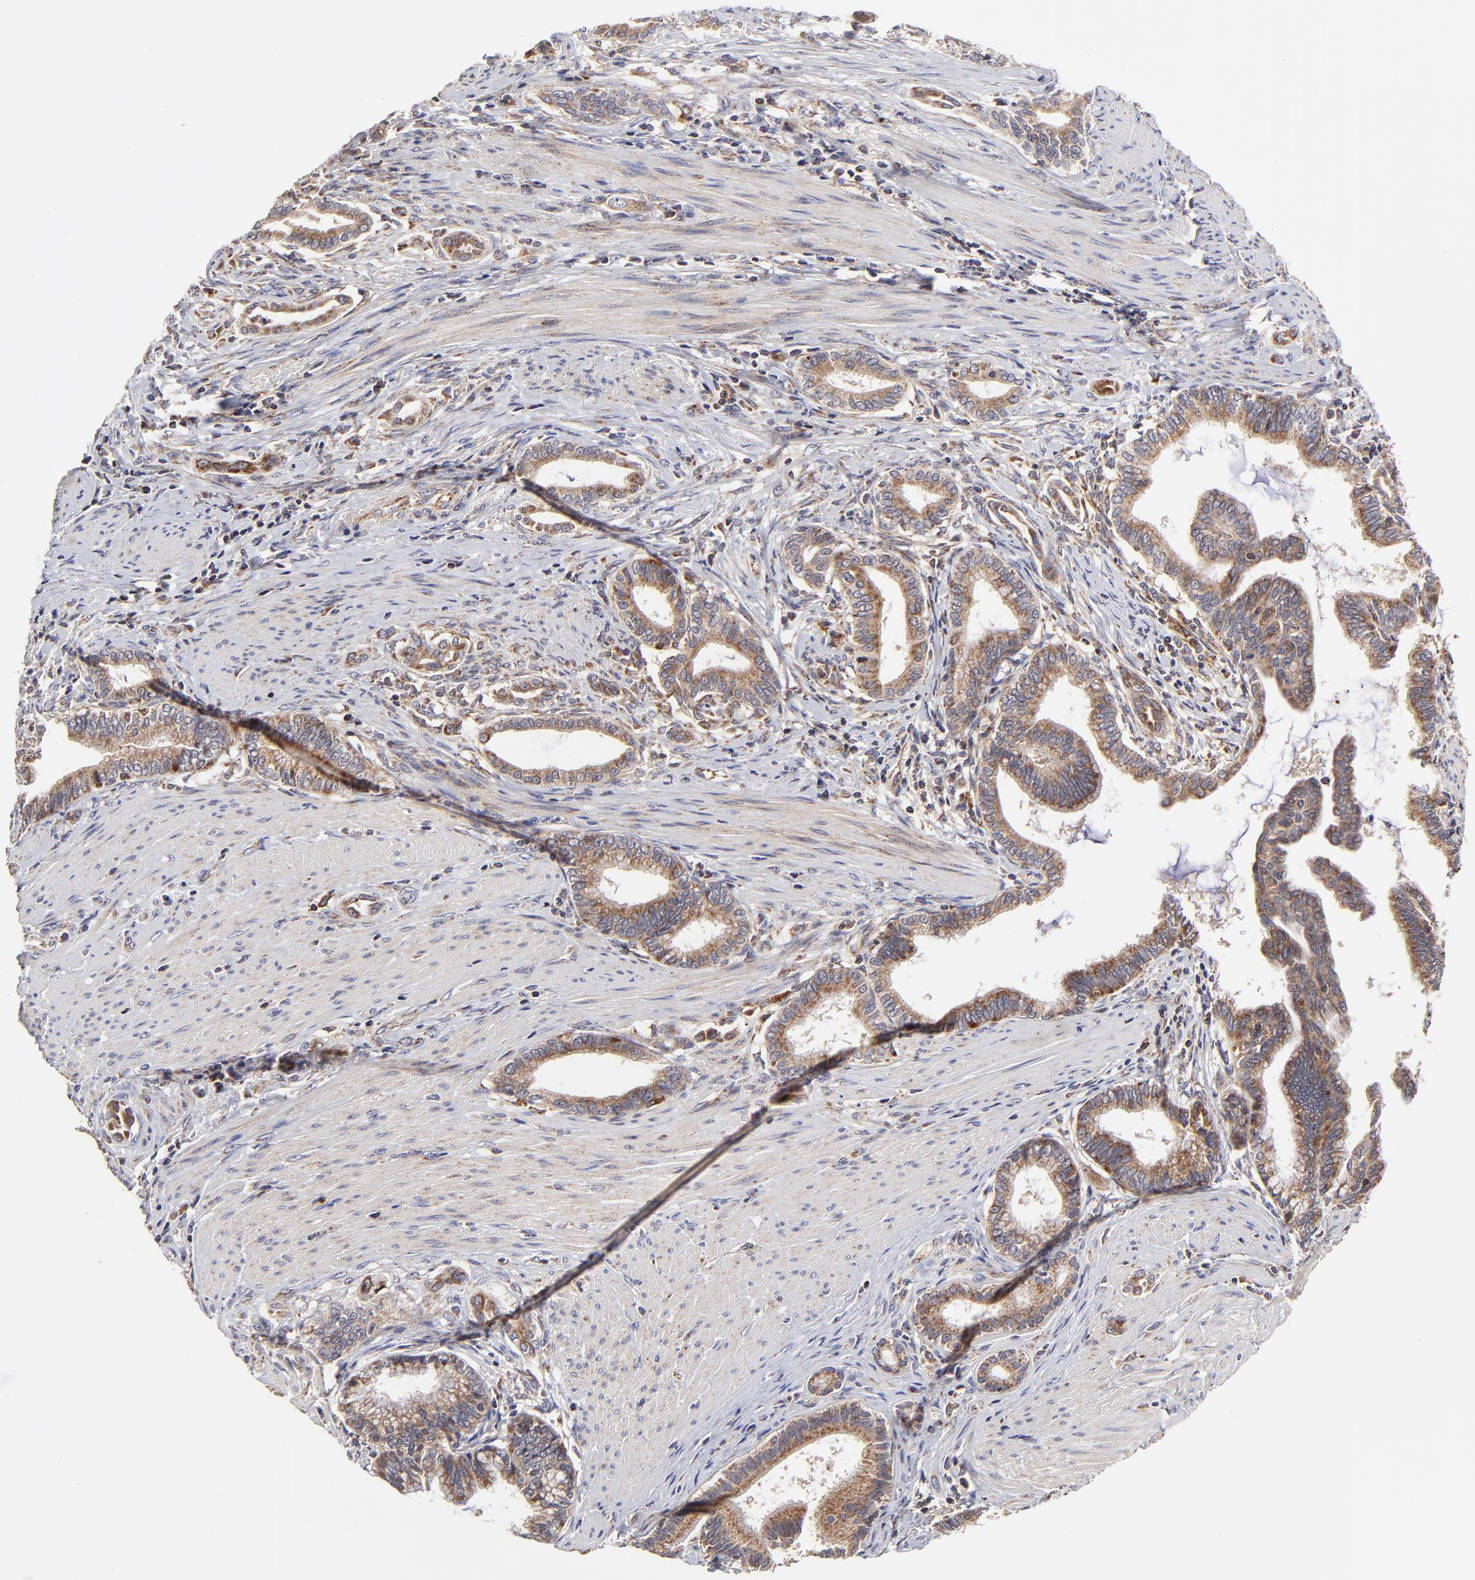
{"staining": {"intensity": "moderate", "quantity": ">75%", "location": "cytoplasmic/membranous"}, "tissue": "pancreatic cancer", "cell_type": "Tumor cells", "image_type": "cancer", "snomed": [{"axis": "morphology", "description": "Adenocarcinoma, NOS"}, {"axis": "topography", "description": "Pancreas"}], "caption": "Pancreatic adenocarcinoma stained for a protein exhibits moderate cytoplasmic/membranous positivity in tumor cells.", "gene": "MAP2K7", "patient": {"sex": "female", "age": 64}}